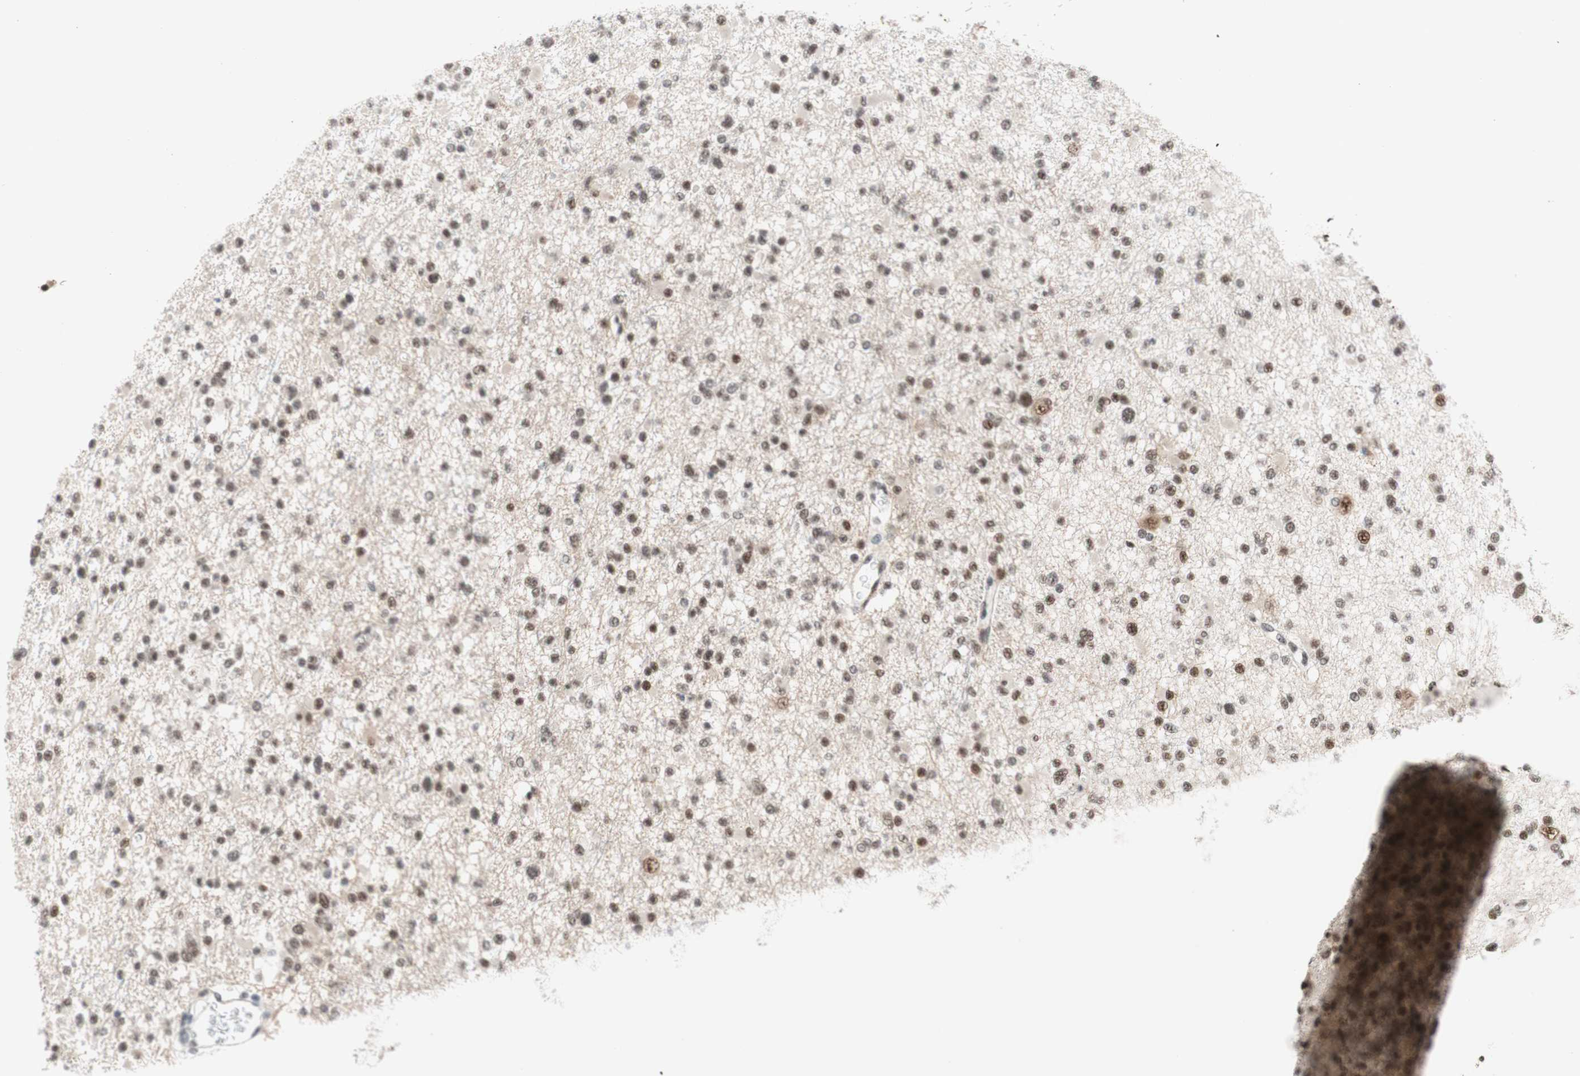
{"staining": {"intensity": "moderate", "quantity": "25%-75%", "location": "nuclear"}, "tissue": "glioma", "cell_type": "Tumor cells", "image_type": "cancer", "snomed": [{"axis": "morphology", "description": "Glioma, malignant, Low grade"}, {"axis": "topography", "description": "Brain"}], "caption": "Glioma stained with a protein marker exhibits moderate staining in tumor cells.", "gene": "PRPF19", "patient": {"sex": "female", "age": 22}}